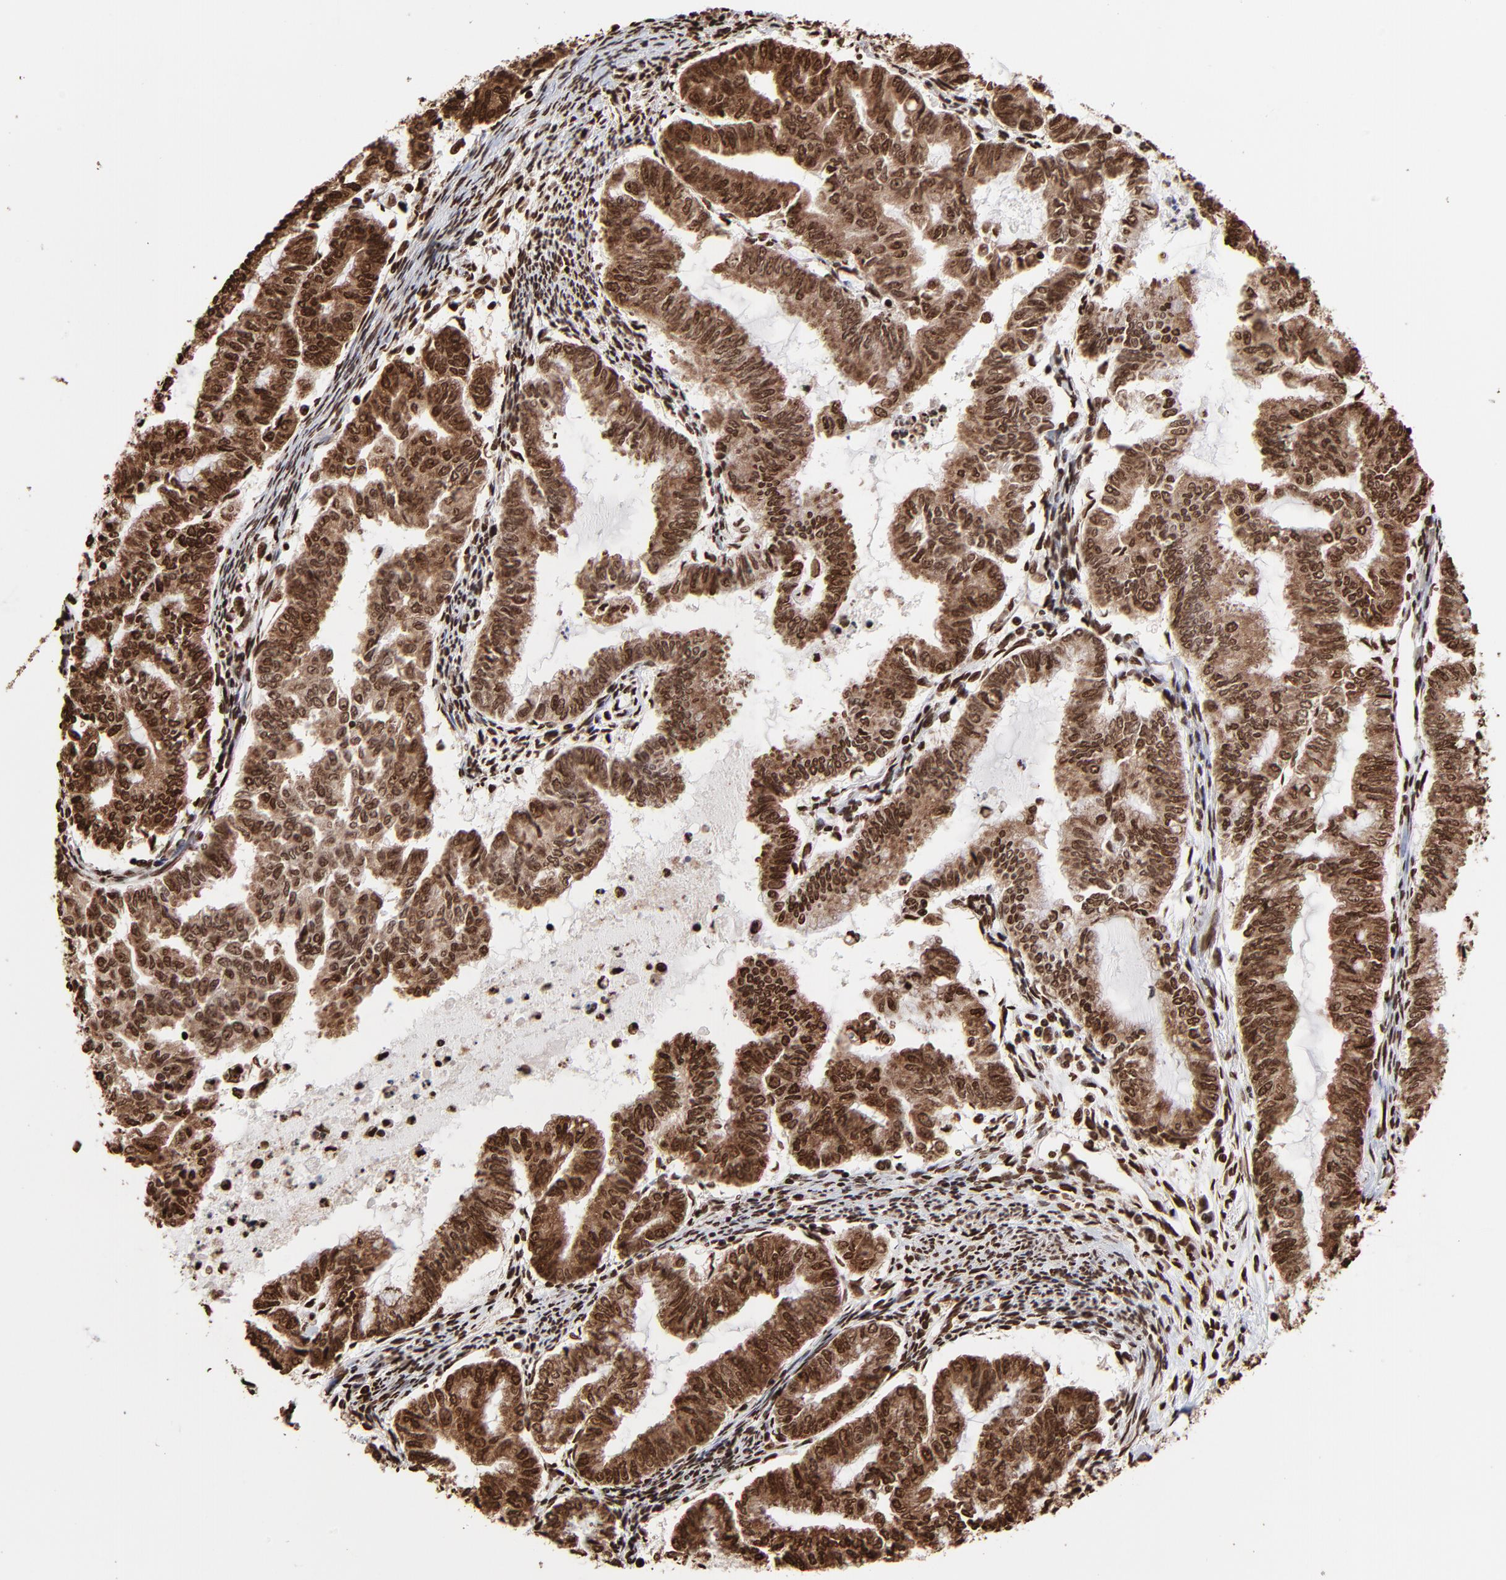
{"staining": {"intensity": "strong", "quantity": ">75%", "location": "cytoplasmic/membranous,nuclear"}, "tissue": "endometrial cancer", "cell_type": "Tumor cells", "image_type": "cancer", "snomed": [{"axis": "morphology", "description": "Adenocarcinoma, NOS"}, {"axis": "topography", "description": "Endometrium"}], "caption": "Strong cytoplasmic/membranous and nuclear staining for a protein is seen in approximately >75% of tumor cells of endometrial cancer (adenocarcinoma) using IHC.", "gene": "ZNF544", "patient": {"sex": "female", "age": 79}}